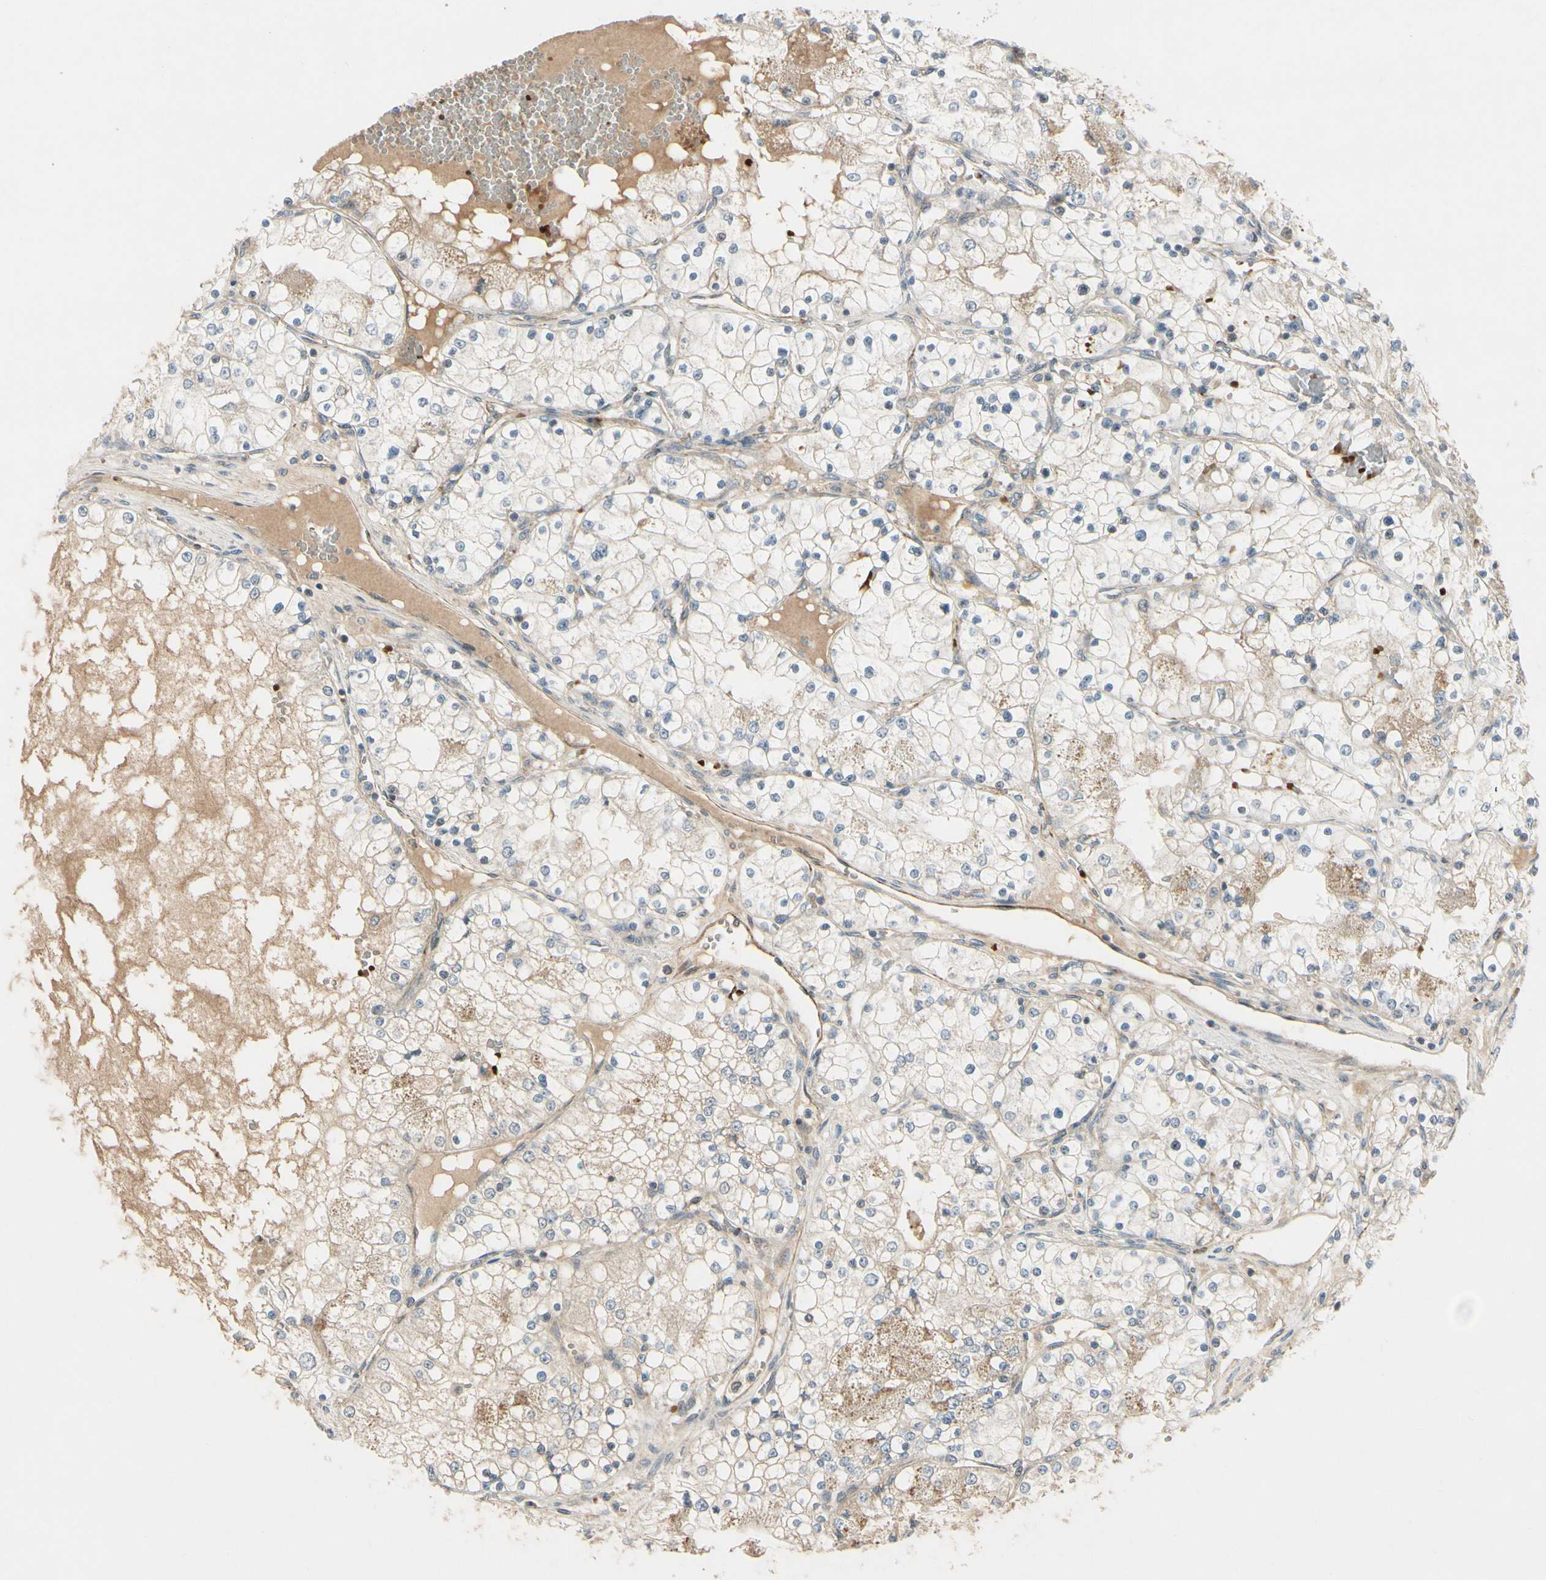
{"staining": {"intensity": "weak", "quantity": "<25%", "location": "cytoplasmic/membranous"}, "tissue": "renal cancer", "cell_type": "Tumor cells", "image_type": "cancer", "snomed": [{"axis": "morphology", "description": "Adenocarcinoma, NOS"}, {"axis": "topography", "description": "Kidney"}], "caption": "Tumor cells show no significant protein expression in renal cancer (adenocarcinoma).", "gene": "PPP3CB", "patient": {"sex": "male", "age": 68}}